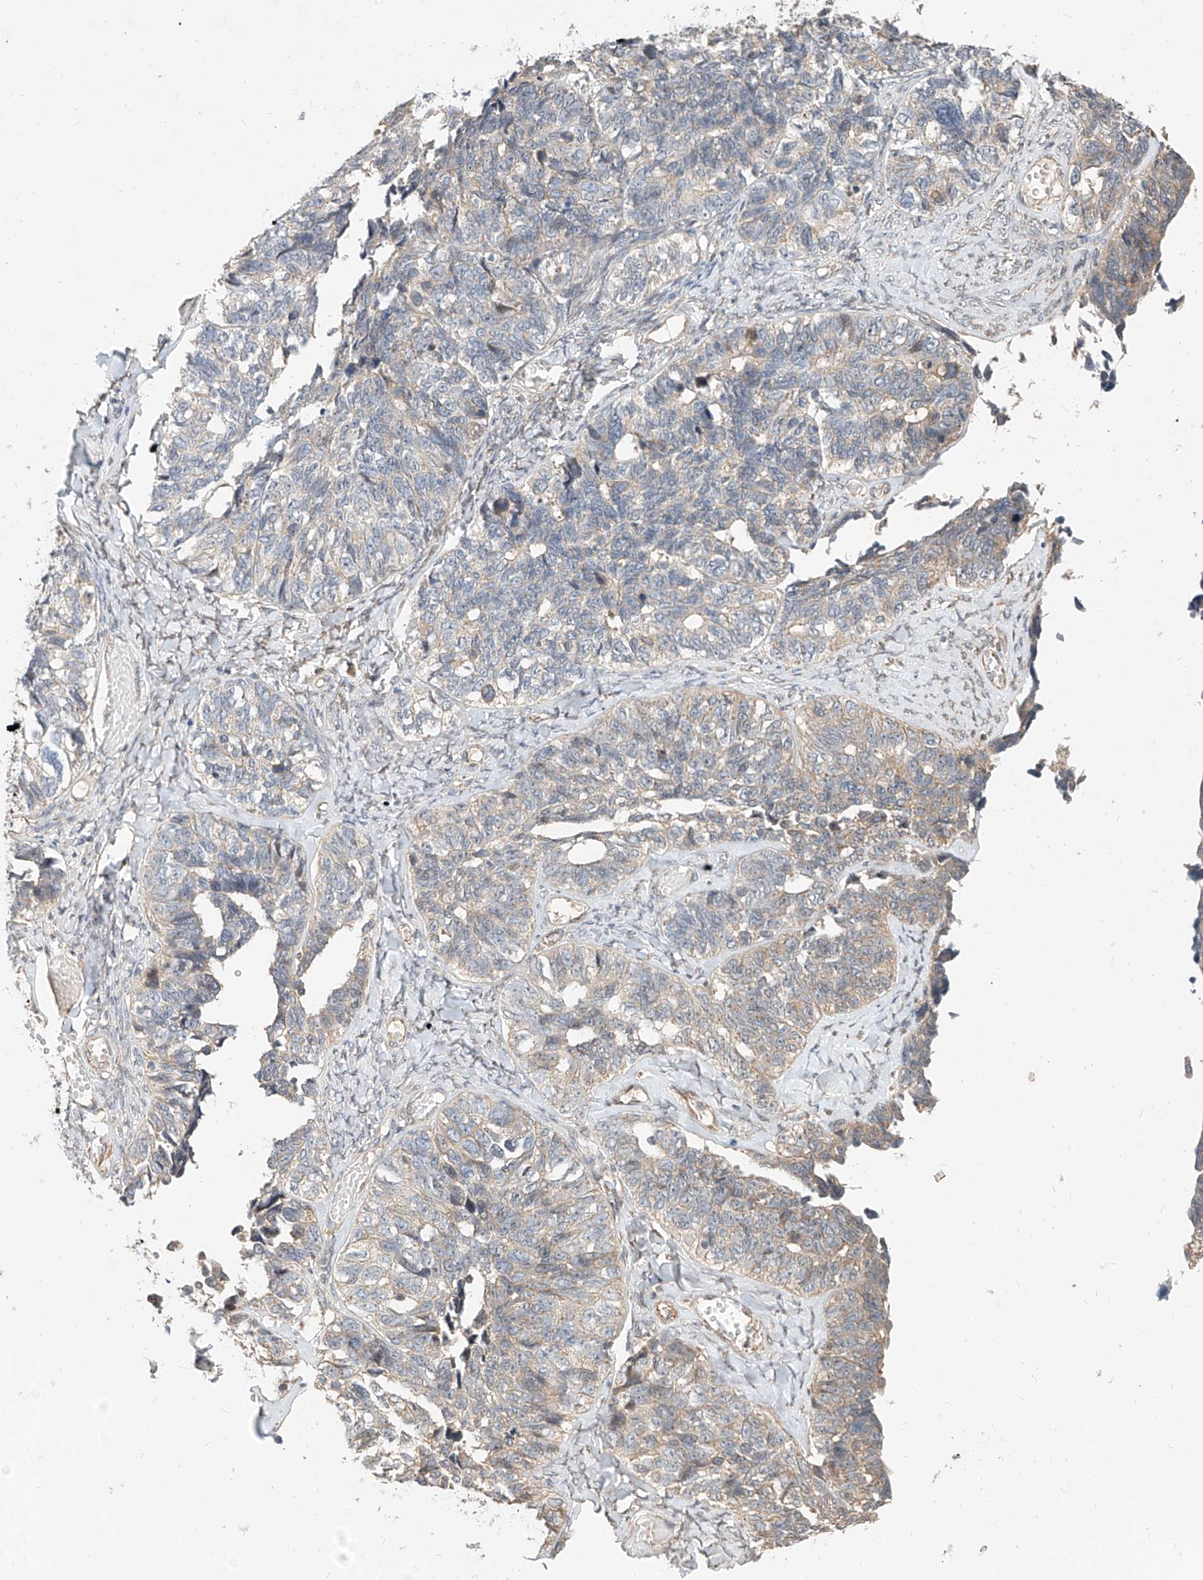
{"staining": {"intensity": "weak", "quantity": "<25%", "location": "cytoplasmic/membranous"}, "tissue": "ovarian cancer", "cell_type": "Tumor cells", "image_type": "cancer", "snomed": [{"axis": "morphology", "description": "Cystadenocarcinoma, serous, NOS"}, {"axis": "topography", "description": "Ovary"}], "caption": "Ovarian serous cystadenocarcinoma stained for a protein using immunohistochemistry displays no positivity tumor cells.", "gene": "STX19", "patient": {"sex": "female", "age": 79}}